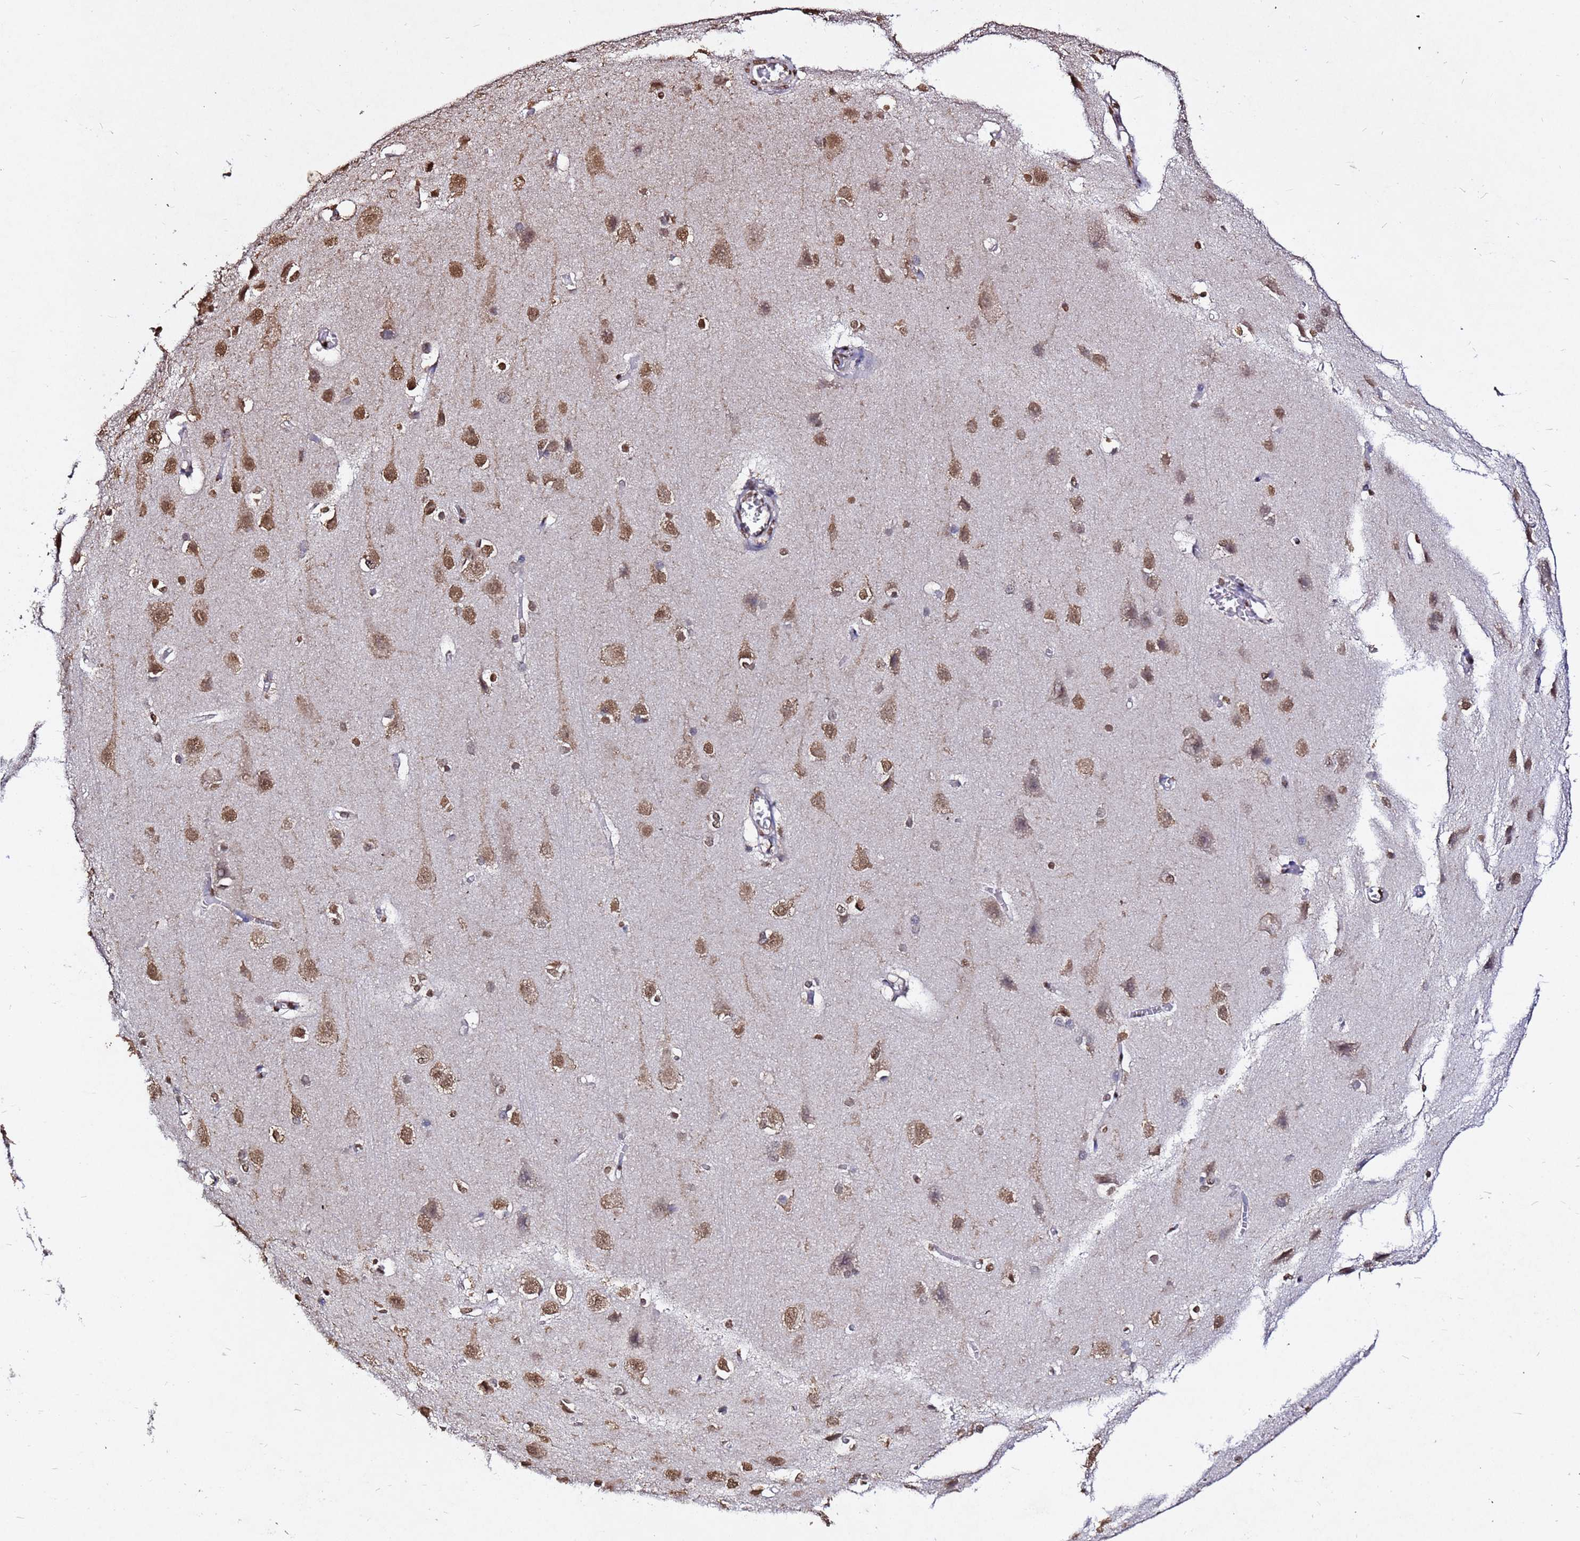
{"staining": {"intensity": "negative", "quantity": "none", "location": "none"}, "tissue": "cerebral cortex", "cell_type": "Endothelial cells", "image_type": "normal", "snomed": [{"axis": "morphology", "description": "Normal tissue, NOS"}, {"axis": "topography", "description": "Cerebral cortex"}], "caption": "This is a image of immunohistochemistry (IHC) staining of benign cerebral cortex, which shows no staining in endothelial cells. (DAB immunohistochemistry visualized using brightfield microscopy, high magnification).", "gene": "MYOCD", "patient": {"sex": "male", "age": 37}}